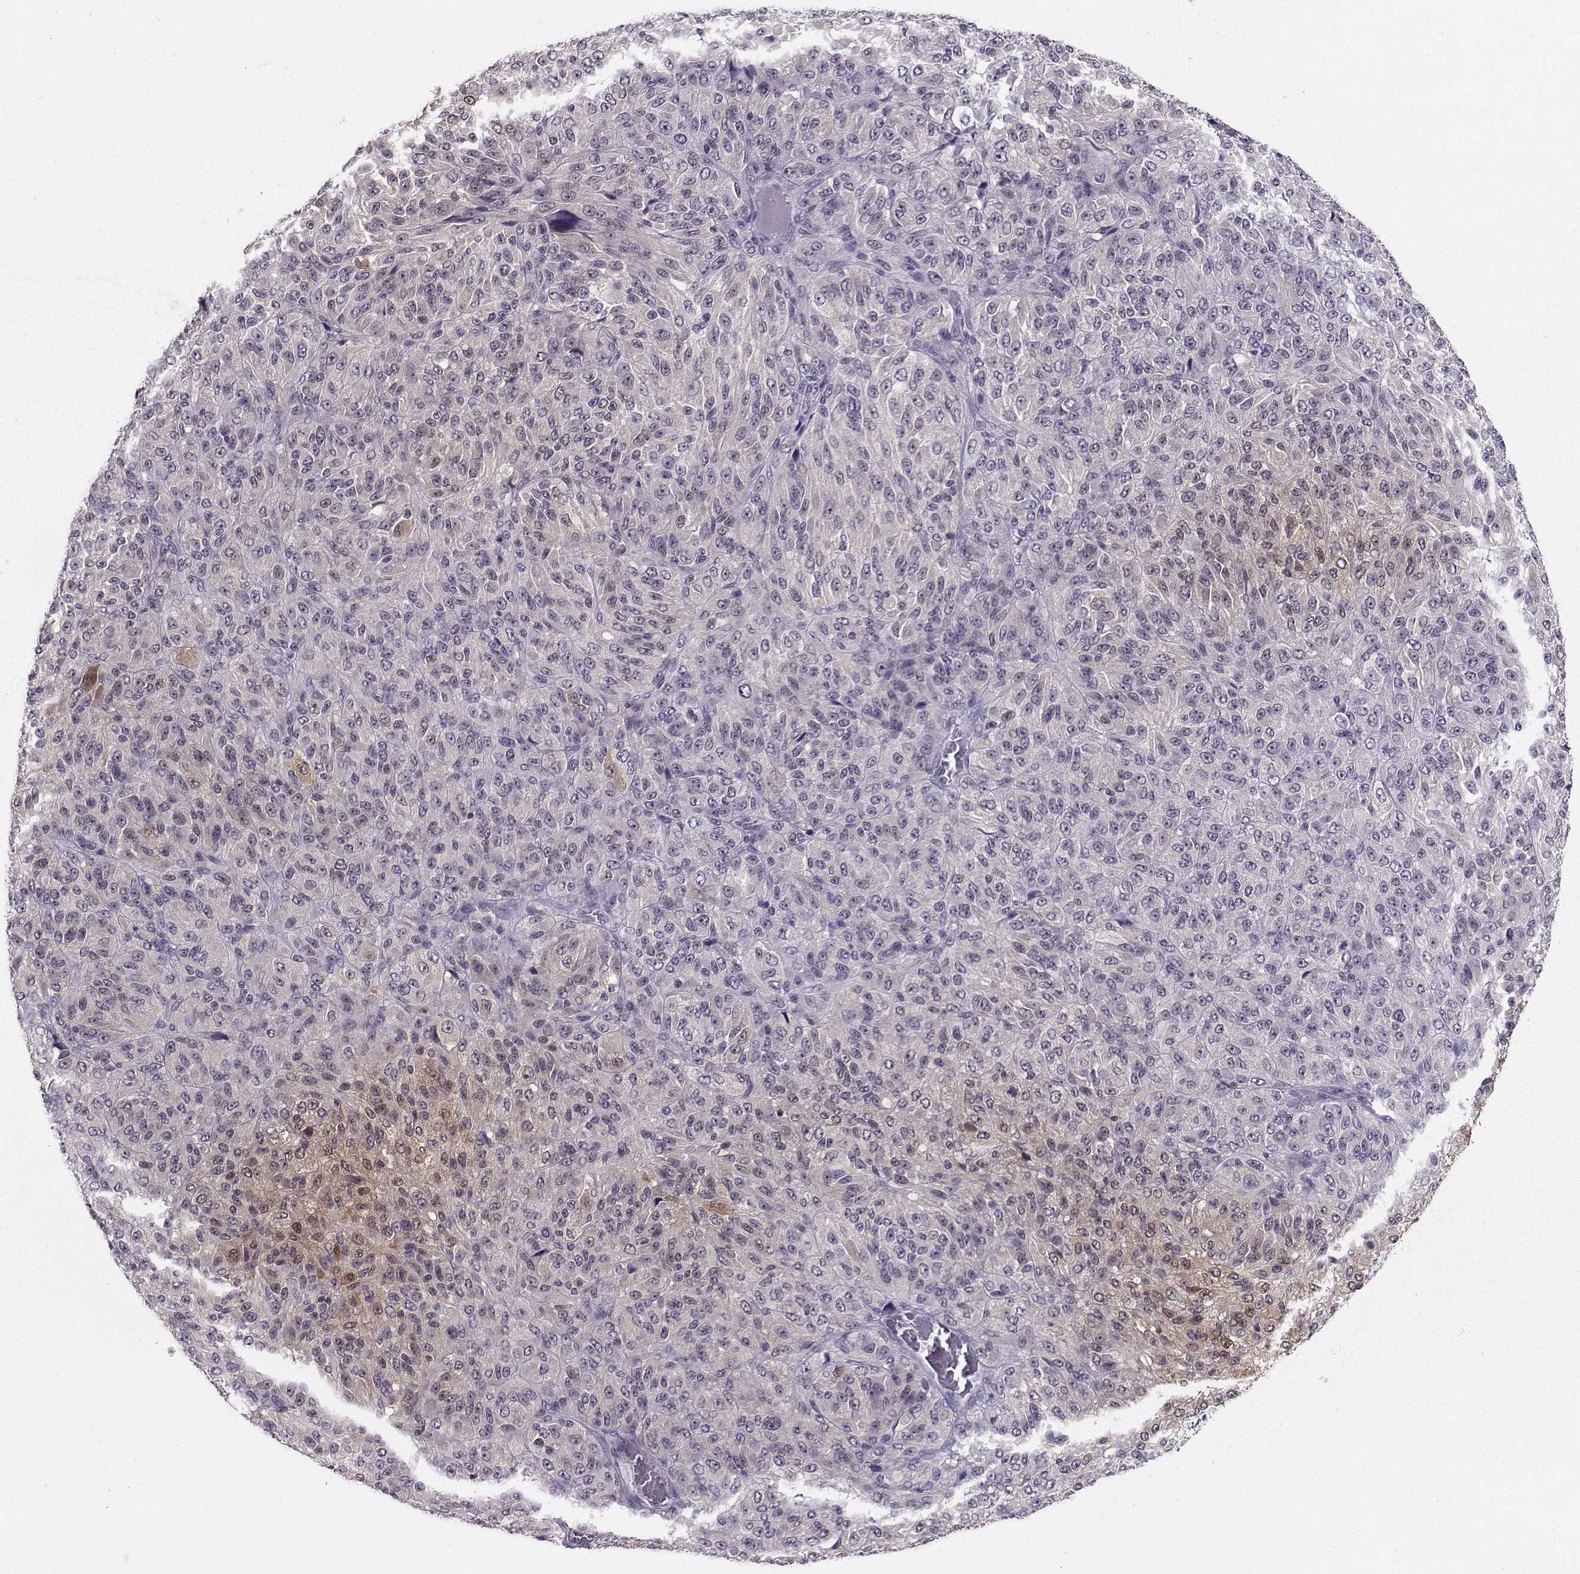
{"staining": {"intensity": "moderate", "quantity": "<25%", "location": "cytoplasmic/membranous"}, "tissue": "melanoma", "cell_type": "Tumor cells", "image_type": "cancer", "snomed": [{"axis": "morphology", "description": "Malignant melanoma, Metastatic site"}, {"axis": "topography", "description": "Brain"}], "caption": "Immunohistochemistry (IHC) micrograph of human malignant melanoma (metastatic site) stained for a protein (brown), which exhibits low levels of moderate cytoplasmic/membranous expression in about <25% of tumor cells.", "gene": "PGK1", "patient": {"sex": "female", "age": 56}}